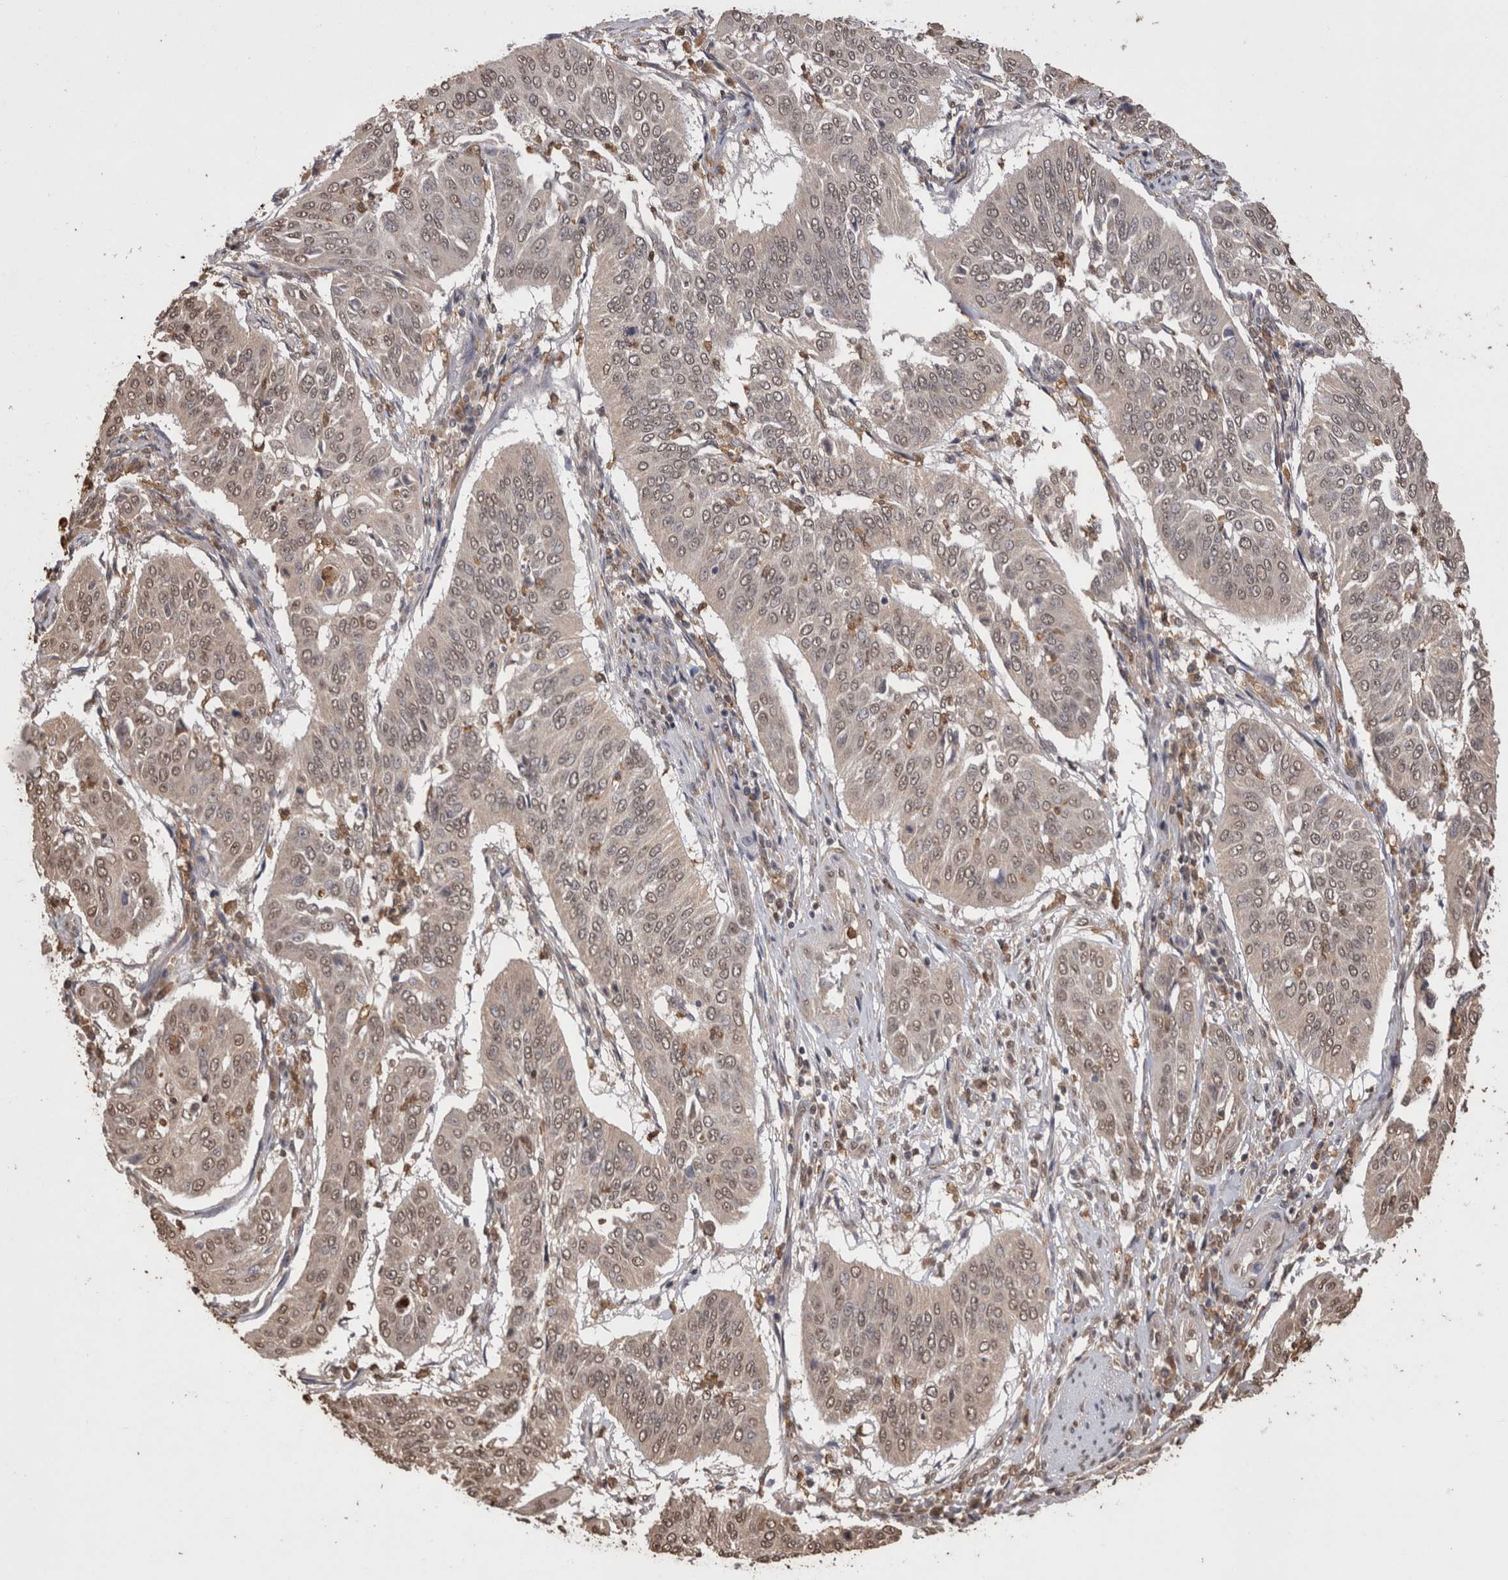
{"staining": {"intensity": "weak", "quantity": ">75%", "location": "nuclear"}, "tissue": "cervical cancer", "cell_type": "Tumor cells", "image_type": "cancer", "snomed": [{"axis": "morphology", "description": "Normal tissue, NOS"}, {"axis": "morphology", "description": "Squamous cell carcinoma, NOS"}, {"axis": "topography", "description": "Cervix"}], "caption": "Cervical cancer (squamous cell carcinoma) stained with IHC exhibits weak nuclear positivity in about >75% of tumor cells. (Stains: DAB (3,3'-diaminobenzidine) in brown, nuclei in blue, Microscopy: brightfield microscopy at high magnification).", "gene": "GRK5", "patient": {"sex": "female", "age": 39}}